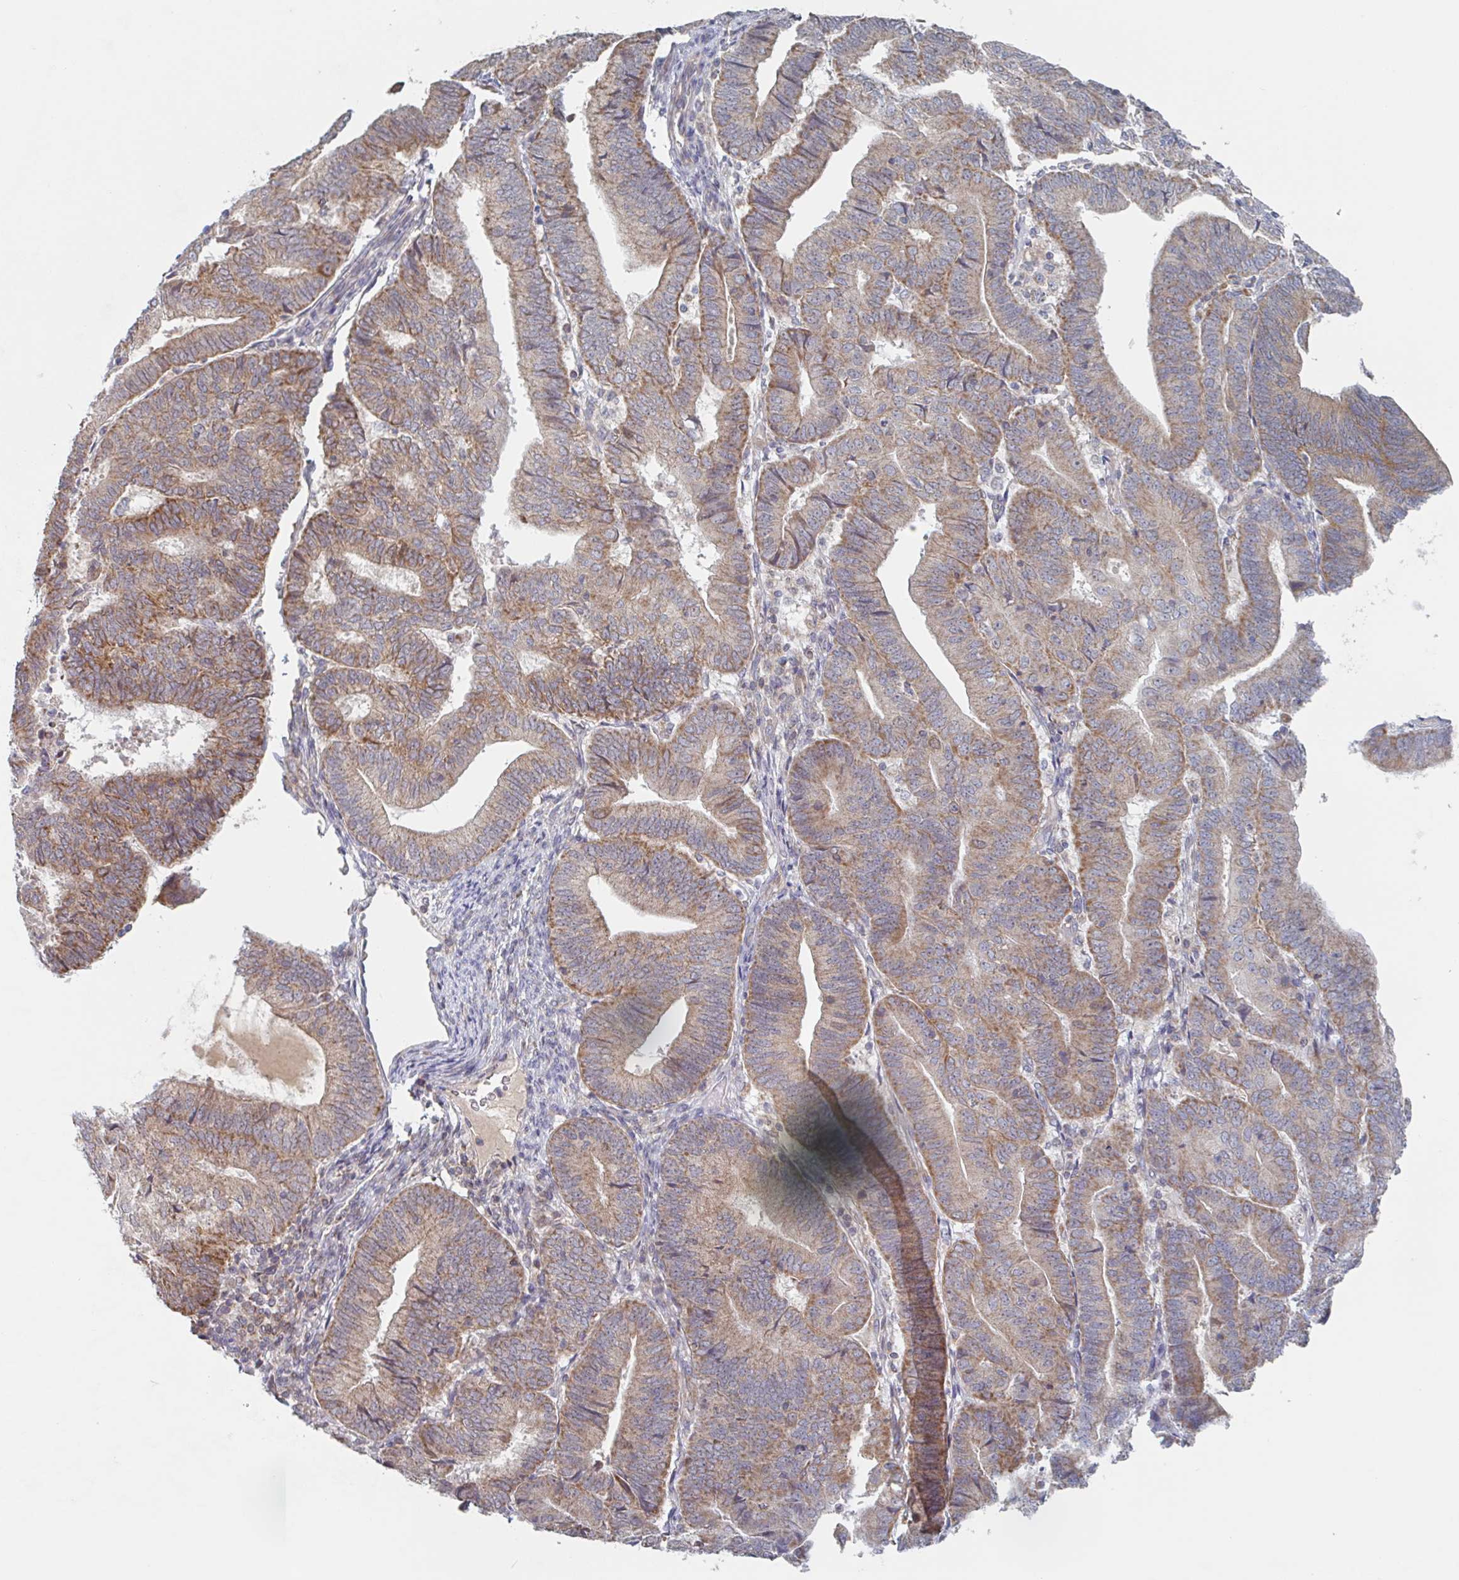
{"staining": {"intensity": "moderate", "quantity": ">75%", "location": "cytoplasmic/membranous"}, "tissue": "endometrial cancer", "cell_type": "Tumor cells", "image_type": "cancer", "snomed": [{"axis": "morphology", "description": "Adenocarcinoma, NOS"}, {"axis": "topography", "description": "Endometrium"}], "caption": "A medium amount of moderate cytoplasmic/membranous staining is present in approximately >75% of tumor cells in endometrial adenocarcinoma tissue.", "gene": "SURF1", "patient": {"sex": "female", "age": 70}}